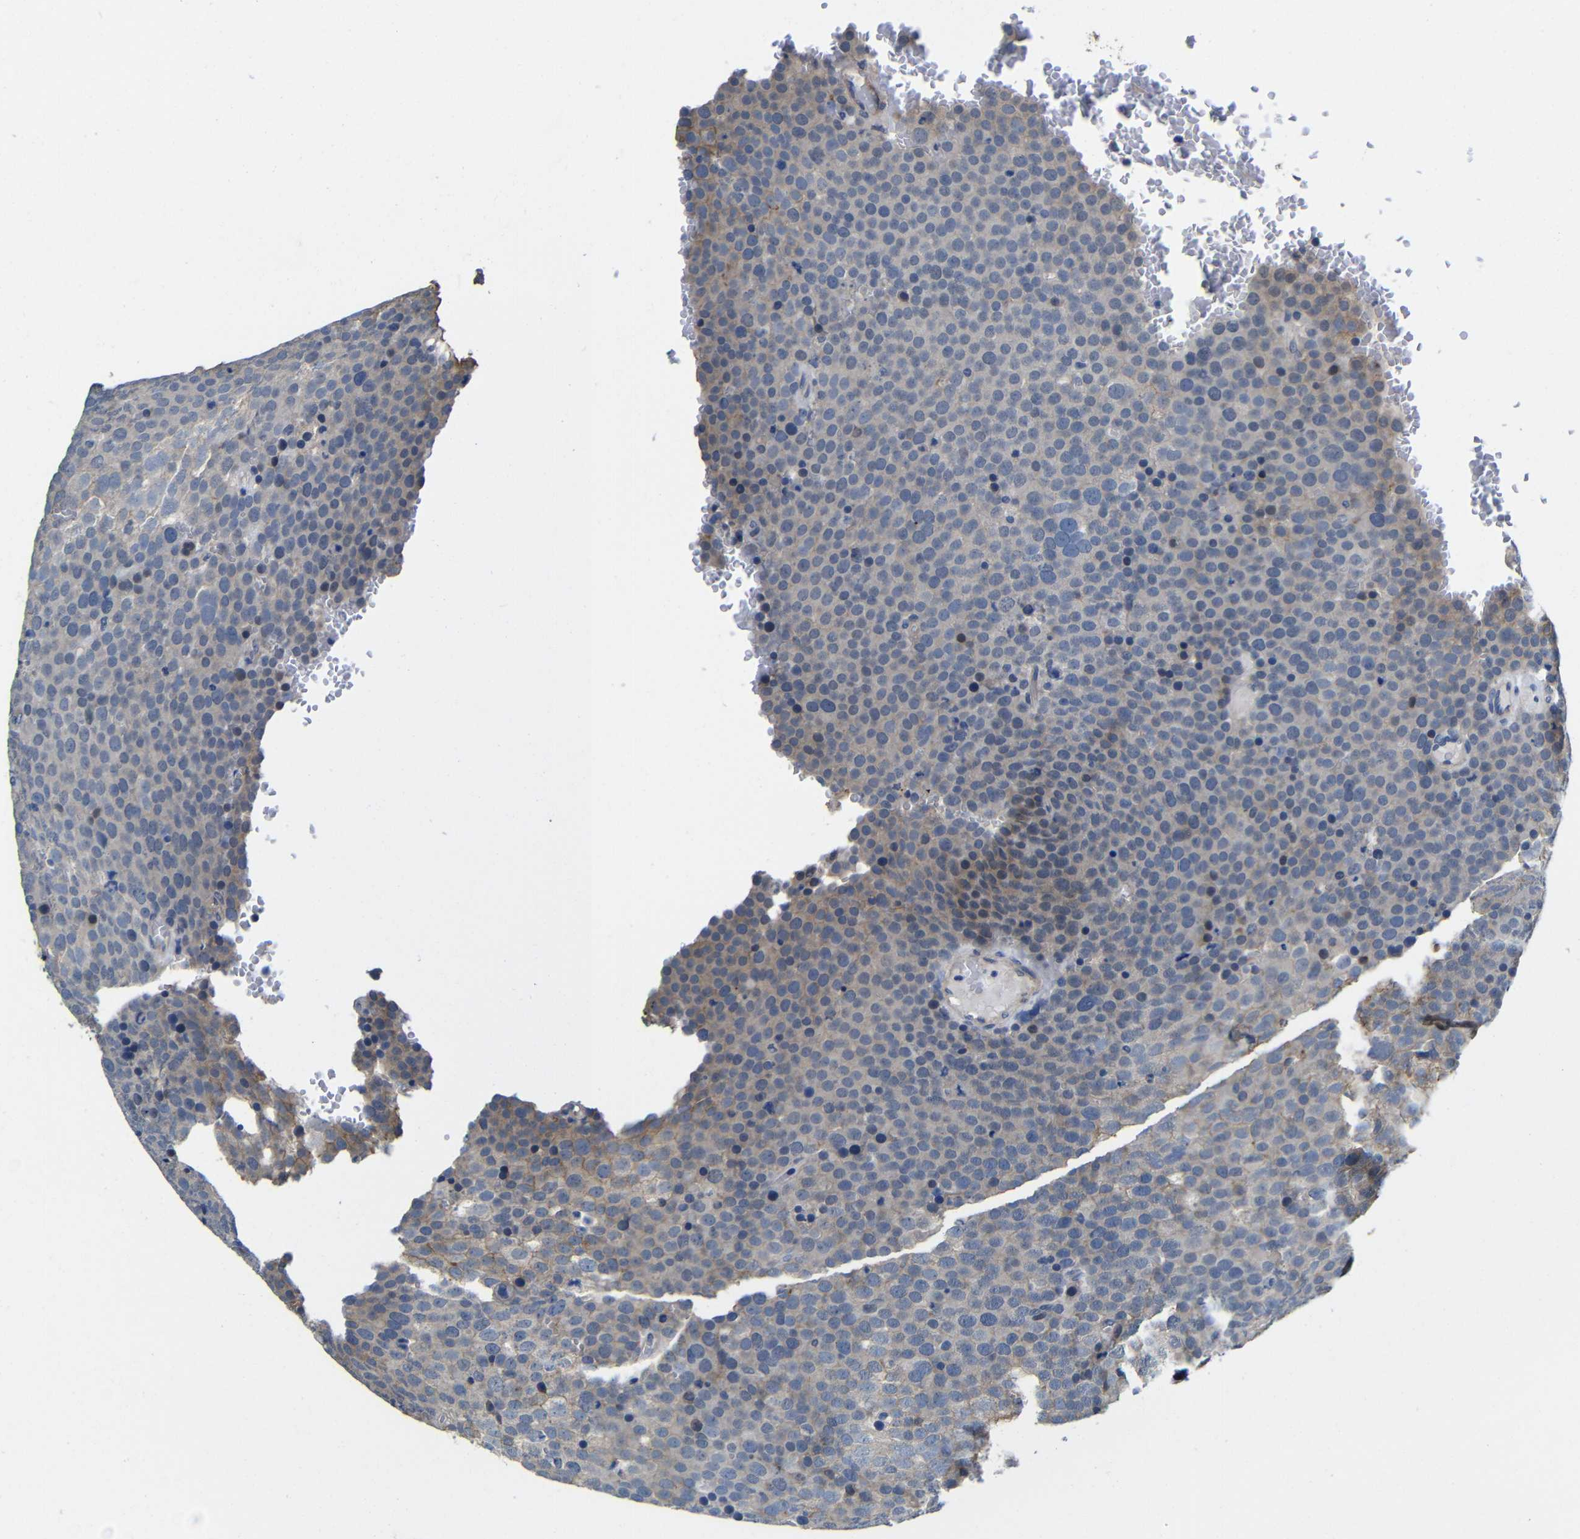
{"staining": {"intensity": "weak", "quantity": "<25%", "location": "cytoplasmic/membranous"}, "tissue": "testis cancer", "cell_type": "Tumor cells", "image_type": "cancer", "snomed": [{"axis": "morphology", "description": "Seminoma, NOS"}, {"axis": "topography", "description": "Testis"}], "caption": "Image shows no protein staining in tumor cells of testis cancer tissue. The staining is performed using DAB brown chromogen with nuclei counter-stained in using hematoxylin.", "gene": "ZNF90", "patient": {"sex": "male", "age": 71}}